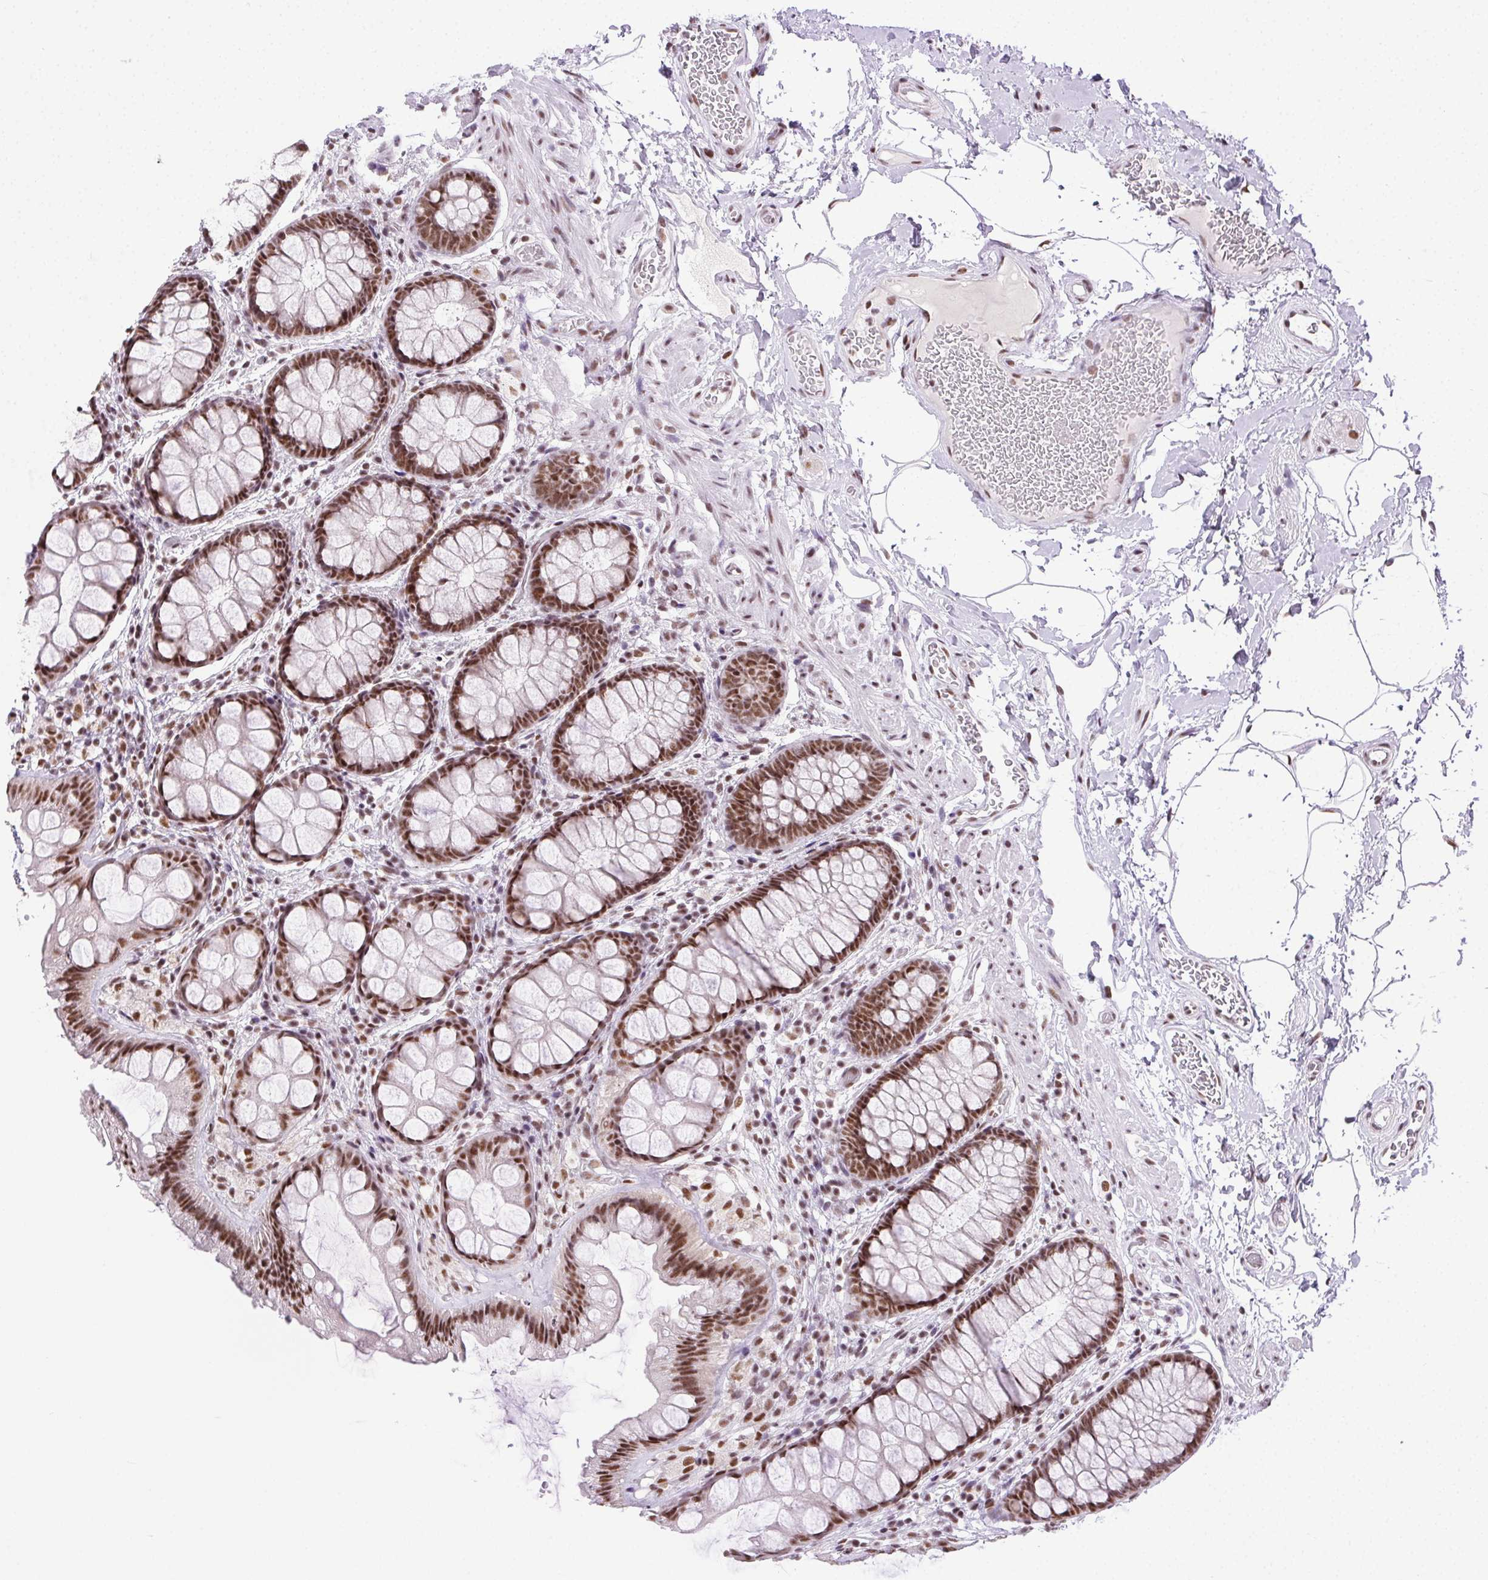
{"staining": {"intensity": "strong", "quantity": ">75%", "location": "nuclear"}, "tissue": "rectum", "cell_type": "Glandular cells", "image_type": "normal", "snomed": [{"axis": "morphology", "description": "Normal tissue, NOS"}, {"axis": "topography", "description": "Rectum"}], "caption": "Approximately >75% of glandular cells in benign human rectum exhibit strong nuclear protein expression as visualized by brown immunohistochemical staining.", "gene": "TRA2B", "patient": {"sex": "female", "age": 62}}